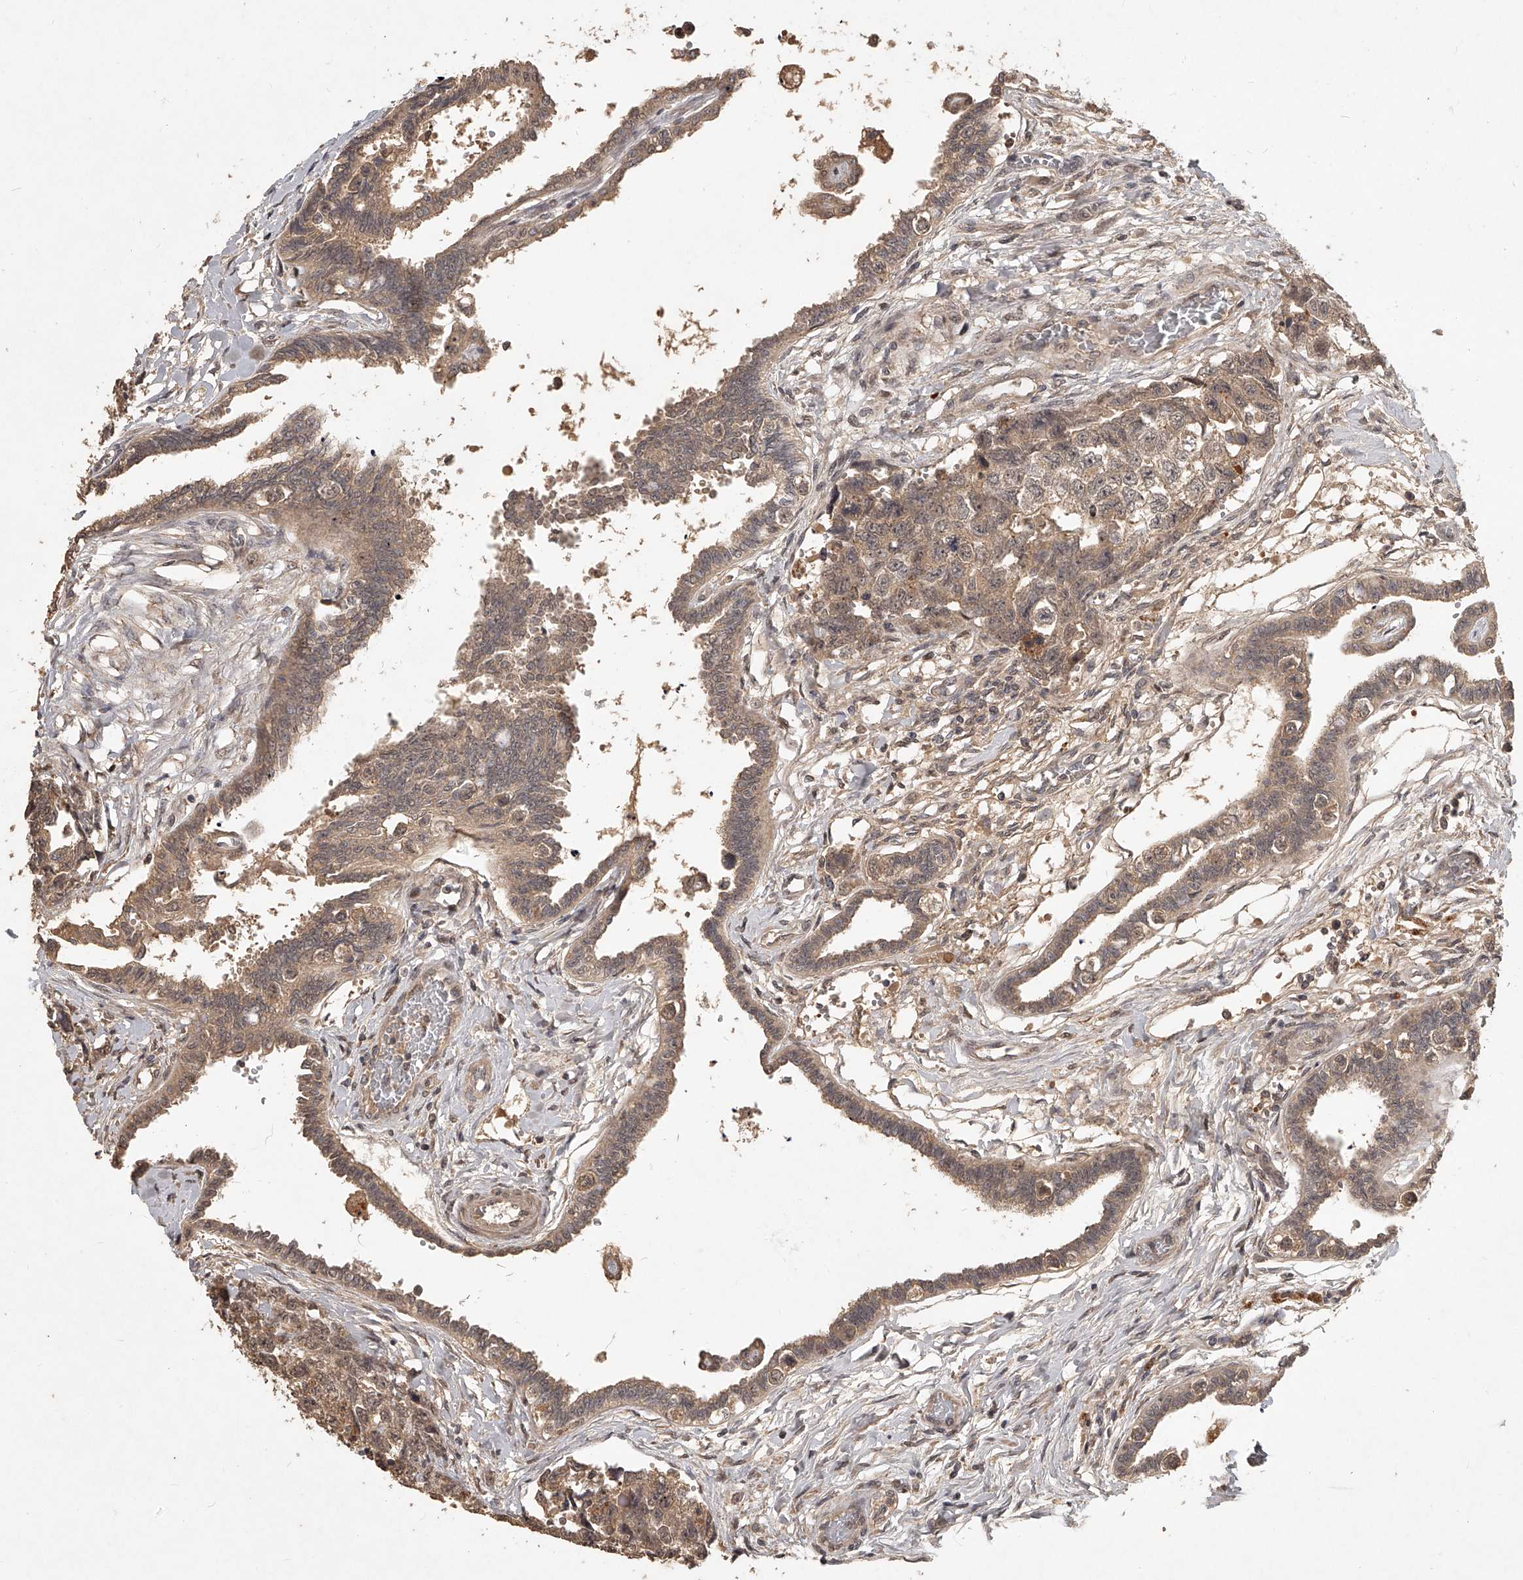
{"staining": {"intensity": "moderate", "quantity": ">75%", "location": "cytoplasmic/membranous"}, "tissue": "testis cancer", "cell_type": "Tumor cells", "image_type": "cancer", "snomed": [{"axis": "morphology", "description": "Carcinoma, Embryonal, NOS"}, {"axis": "topography", "description": "Testis"}], "caption": "IHC photomicrograph of human testis cancer stained for a protein (brown), which displays medium levels of moderate cytoplasmic/membranous positivity in about >75% of tumor cells.", "gene": "SLC37A1", "patient": {"sex": "male", "age": 31}}